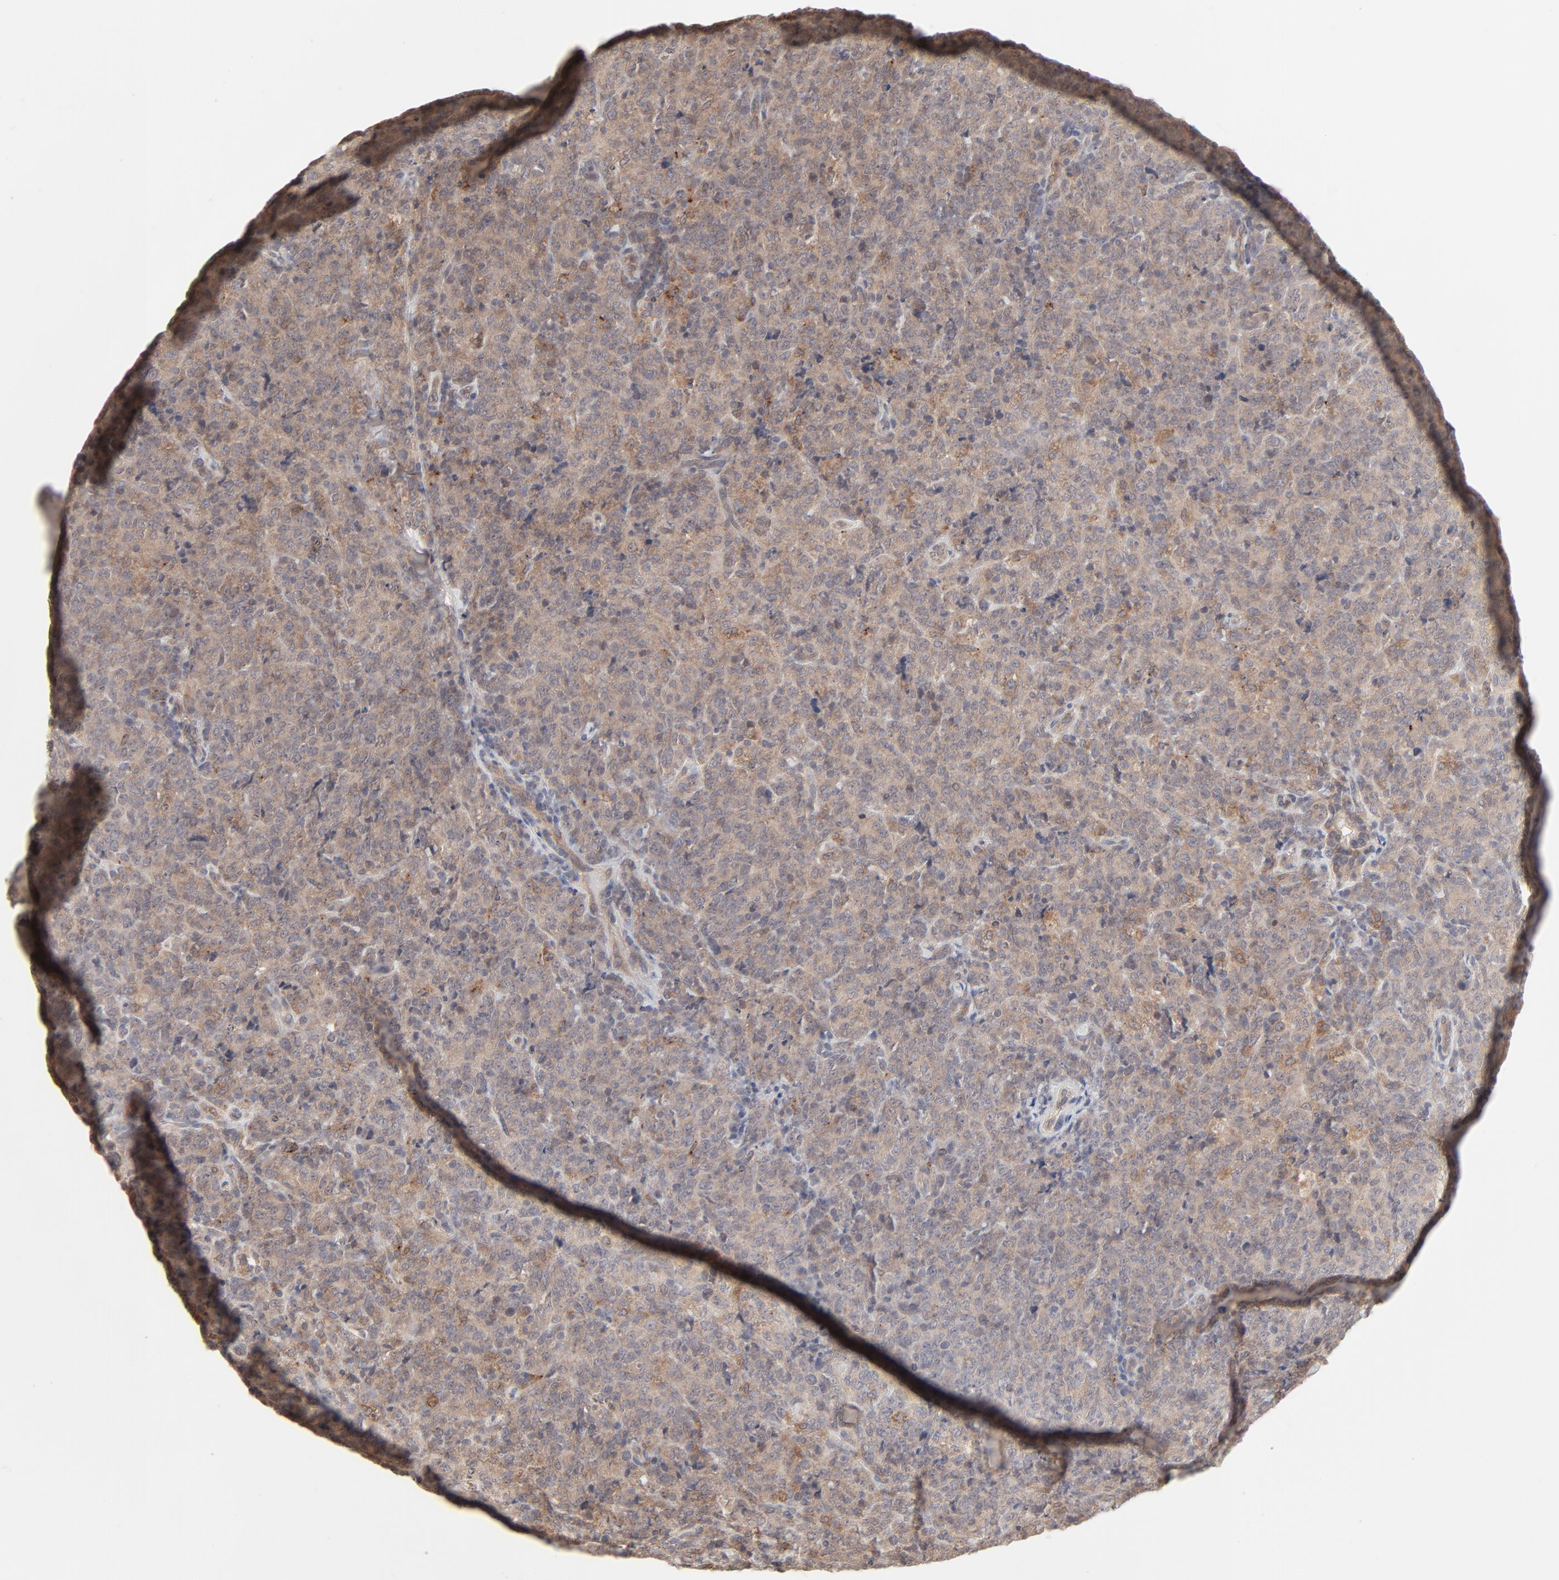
{"staining": {"intensity": "moderate", "quantity": ">75%", "location": "cytoplasmic/membranous"}, "tissue": "lymphoma", "cell_type": "Tumor cells", "image_type": "cancer", "snomed": [{"axis": "morphology", "description": "Malignant lymphoma, non-Hodgkin's type, High grade"}, {"axis": "topography", "description": "Tonsil"}], "caption": "Lymphoma stained with immunohistochemistry (IHC) reveals moderate cytoplasmic/membranous expression in approximately >75% of tumor cells. The protein is stained brown, and the nuclei are stained in blue (DAB (3,3'-diaminobenzidine) IHC with brightfield microscopy, high magnification).", "gene": "RAB5C", "patient": {"sex": "female", "age": 36}}